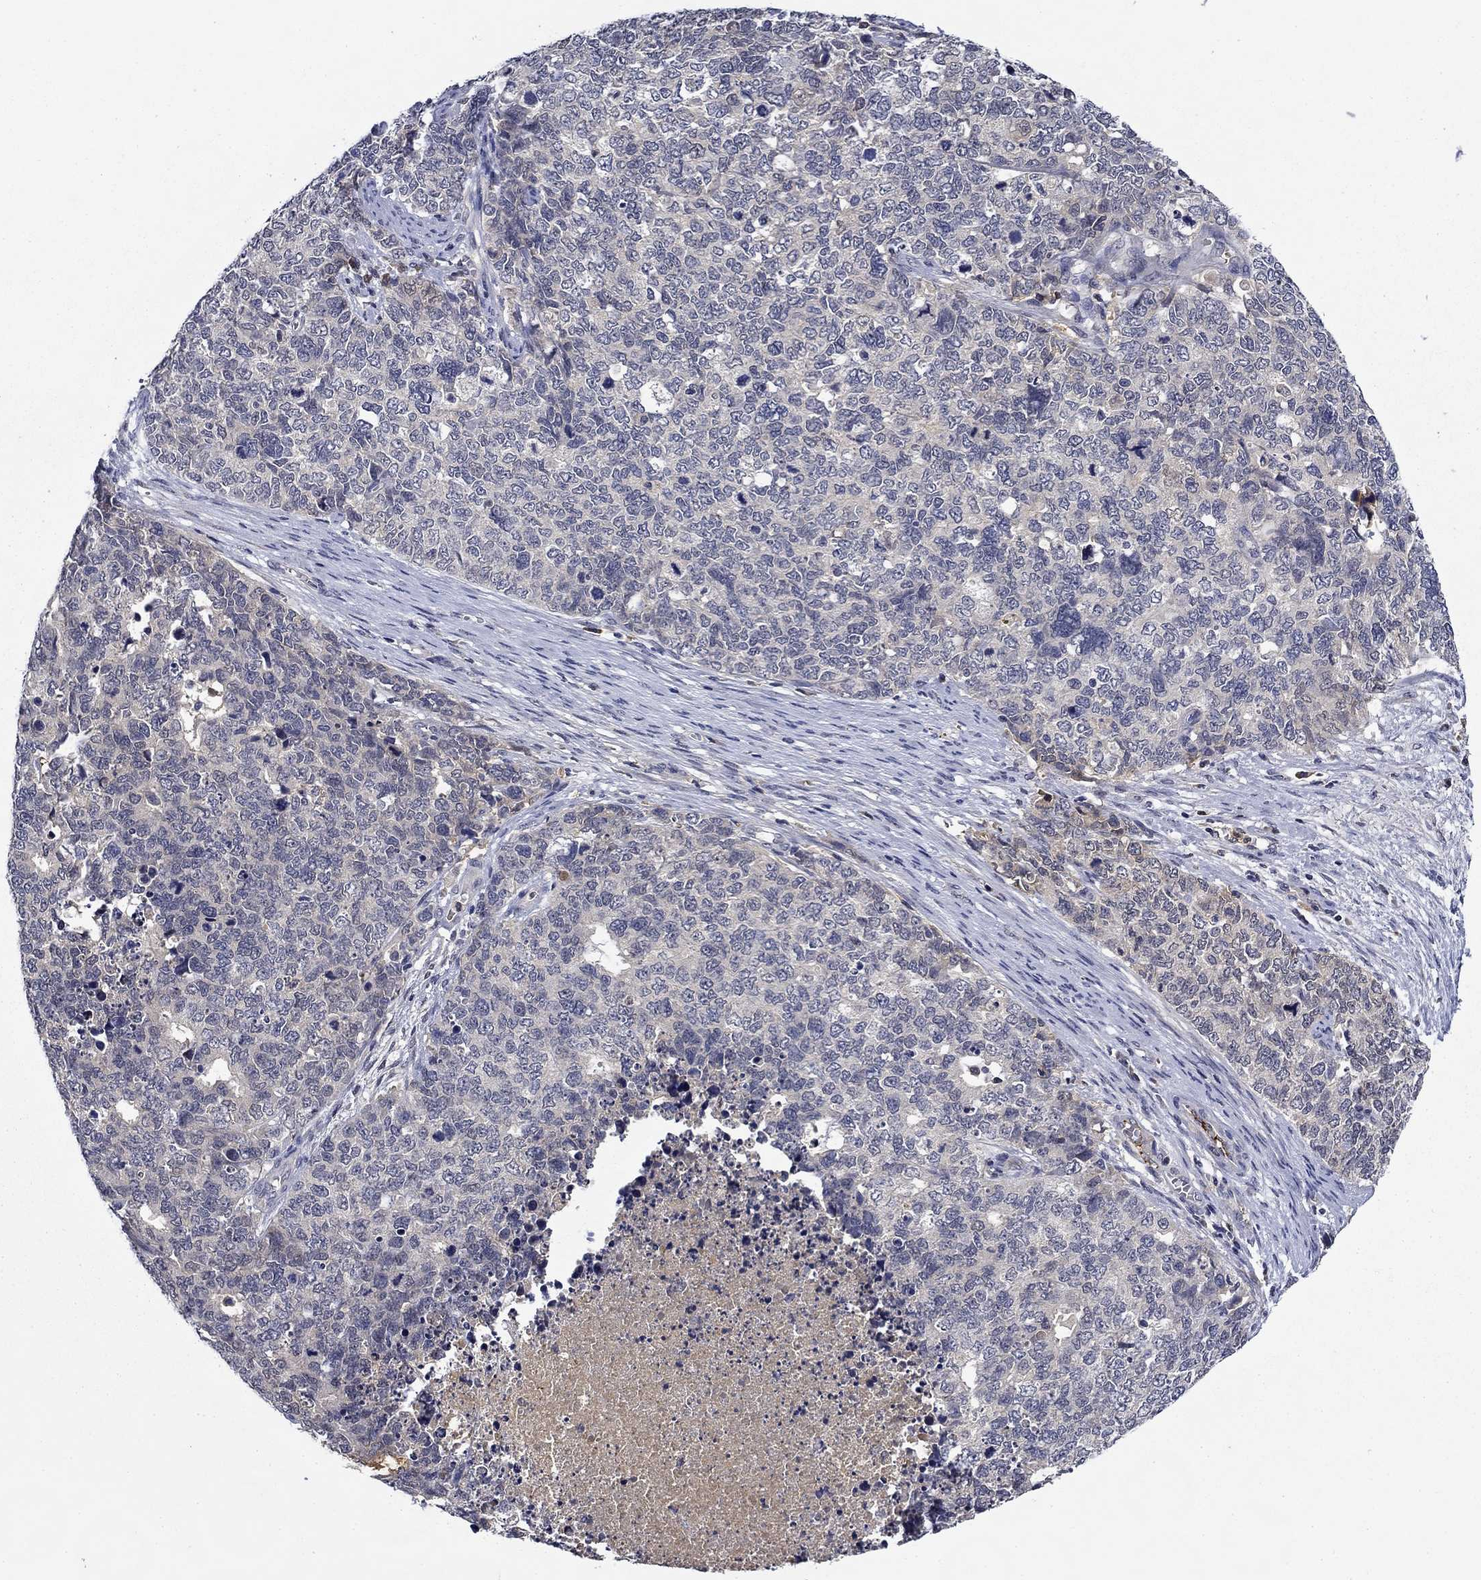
{"staining": {"intensity": "negative", "quantity": "none", "location": "none"}, "tissue": "cervical cancer", "cell_type": "Tumor cells", "image_type": "cancer", "snomed": [{"axis": "morphology", "description": "Squamous cell carcinoma, NOS"}, {"axis": "topography", "description": "Cervix"}], "caption": "Squamous cell carcinoma (cervical) was stained to show a protein in brown. There is no significant expression in tumor cells.", "gene": "DDTL", "patient": {"sex": "female", "age": 63}}